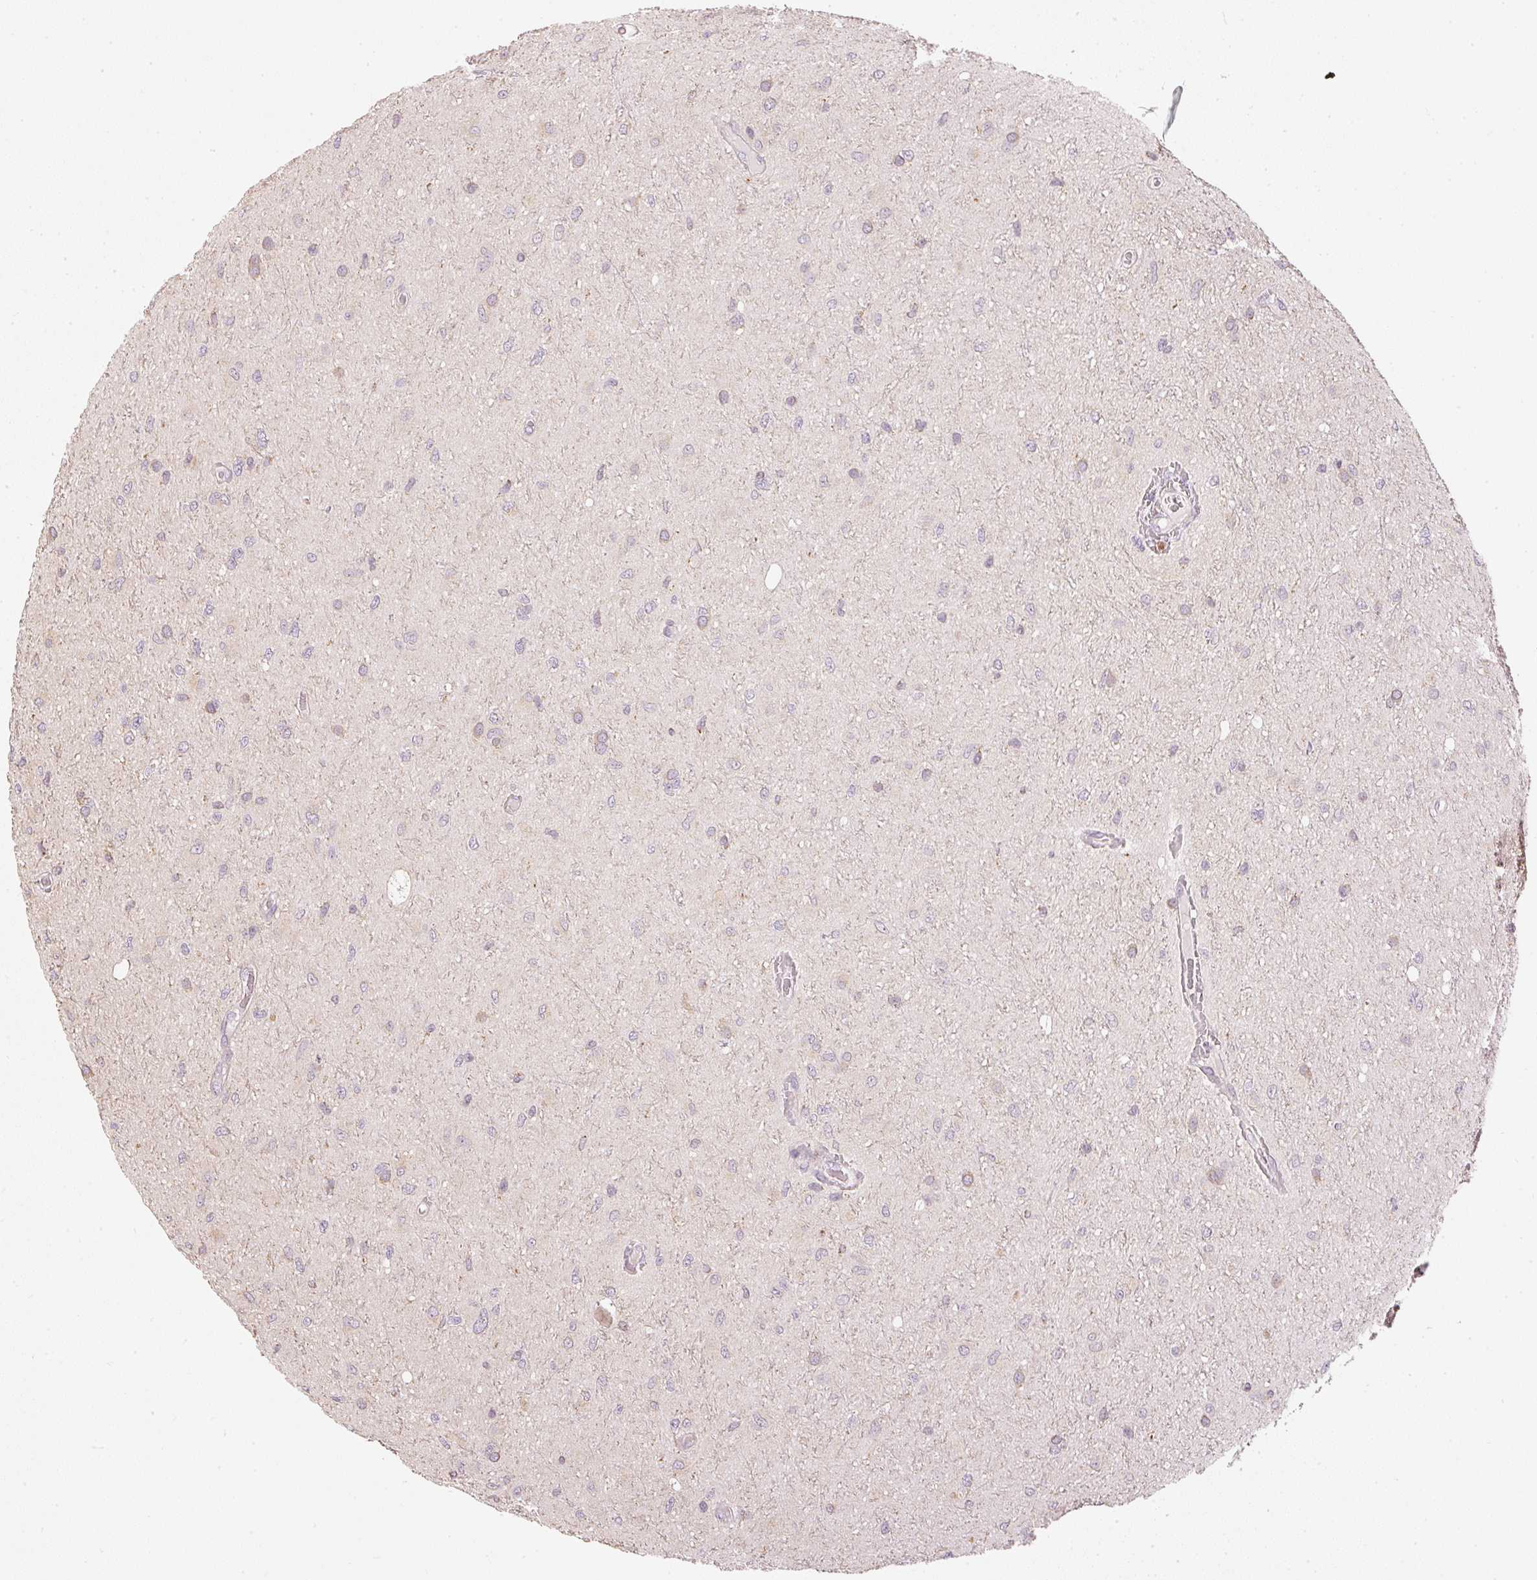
{"staining": {"intensity": "negative", "quantity": "none", "location": "none"}, "tissue": "glioma", "cell_type": "Tumor cells", "image_type": "cancer", "snomed": [{"axis": "morphology", "description": "Glioma, malignant, Low grade"}, {"axis": "topography", "description": "Cerebellum"}], "caption": "Tumor cells show no significant positivity in low-grade glioma (malignant). (Immunohistochemistry, brightfield microscopy, high magnification).", "gene": "MTHFD1L", "patient": {"sex": "female", "age": 5}}